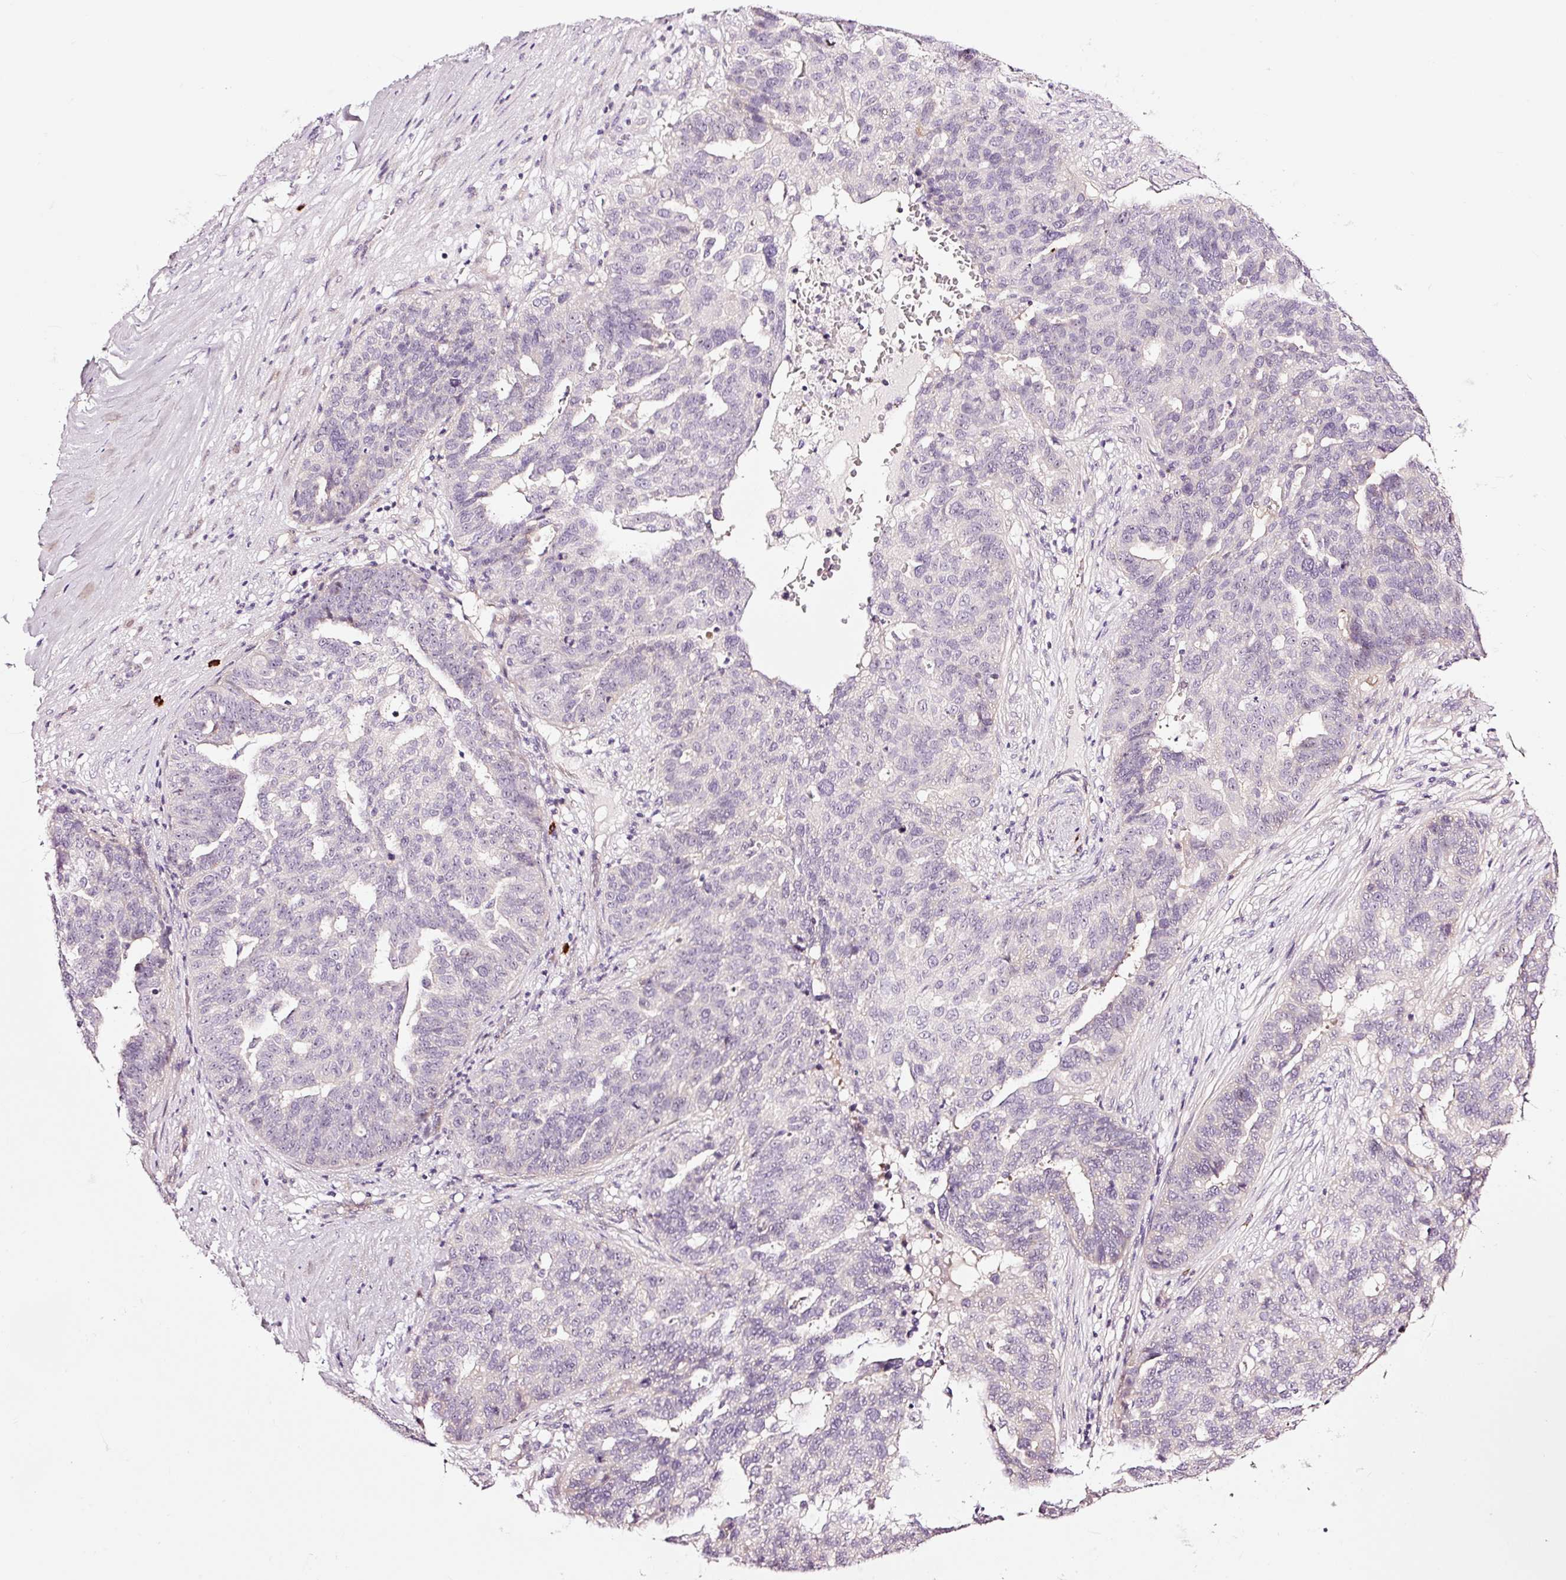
{"staining": {"intensity": "negative", "quantity": "none", "location": "none"}, "tissue": "ovarian cancer", "cell_type": "Tumor cells", "image_type": "cancer", "snomed": [{"axis": "morphology", "description": "Cystadenocarcinoma, serous, NOS"}, {"axis": "topography", "description": "Ovary"}], "caption": "IHC photomicrograph of human ovarian serous cystadenocarcinoma stained for a protein (brown), which displays no expression in tumor cells.", "gene": "UTP14A", "patient": {"sex": "female", "age": 59}}